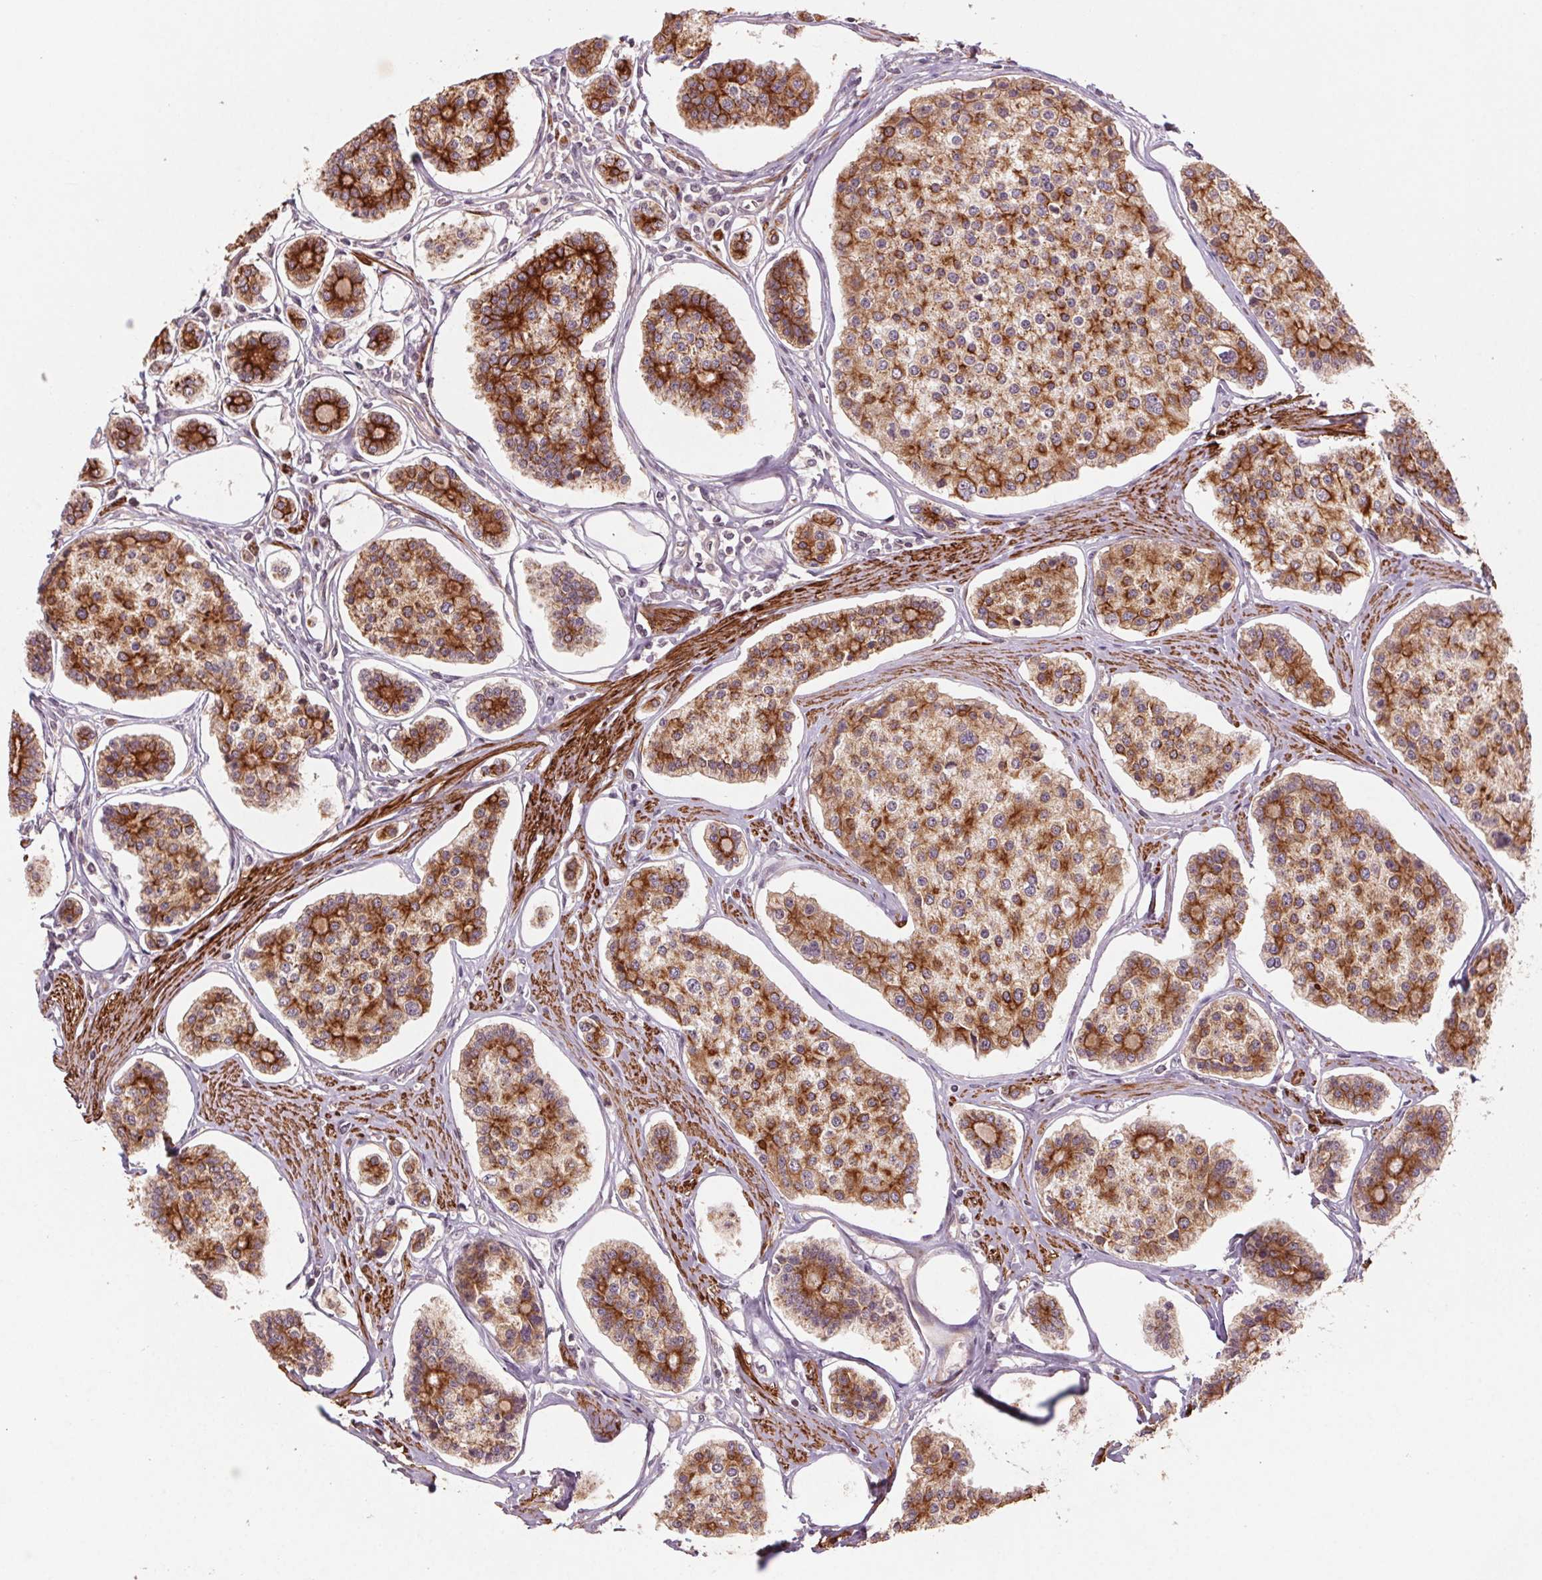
{"staining": {"intensity": "strong", "quantity": "25%-75%", "location": "cytoplasmic/membranous"}, "tissue": "carcinoid", "cell_type": "Tumor cells", "image_type": "cancer", "snomed": [{"axis": "morphology", "description": "Carcinoid, malignant, NOS"}, {"axis": "topography", "description": "Small intestine"}], "caption": "Strong cytoplasmic/membranous protein staining is present in approximately 25%-75% of tumor cells in malignant carcinoid. (Stains: DAB in brown, nuclei in blue, Microscopy: brightfield microscopy at high magnification).", "gene": "SMLR1", "patient": {"sex": "female", "age": 65}}